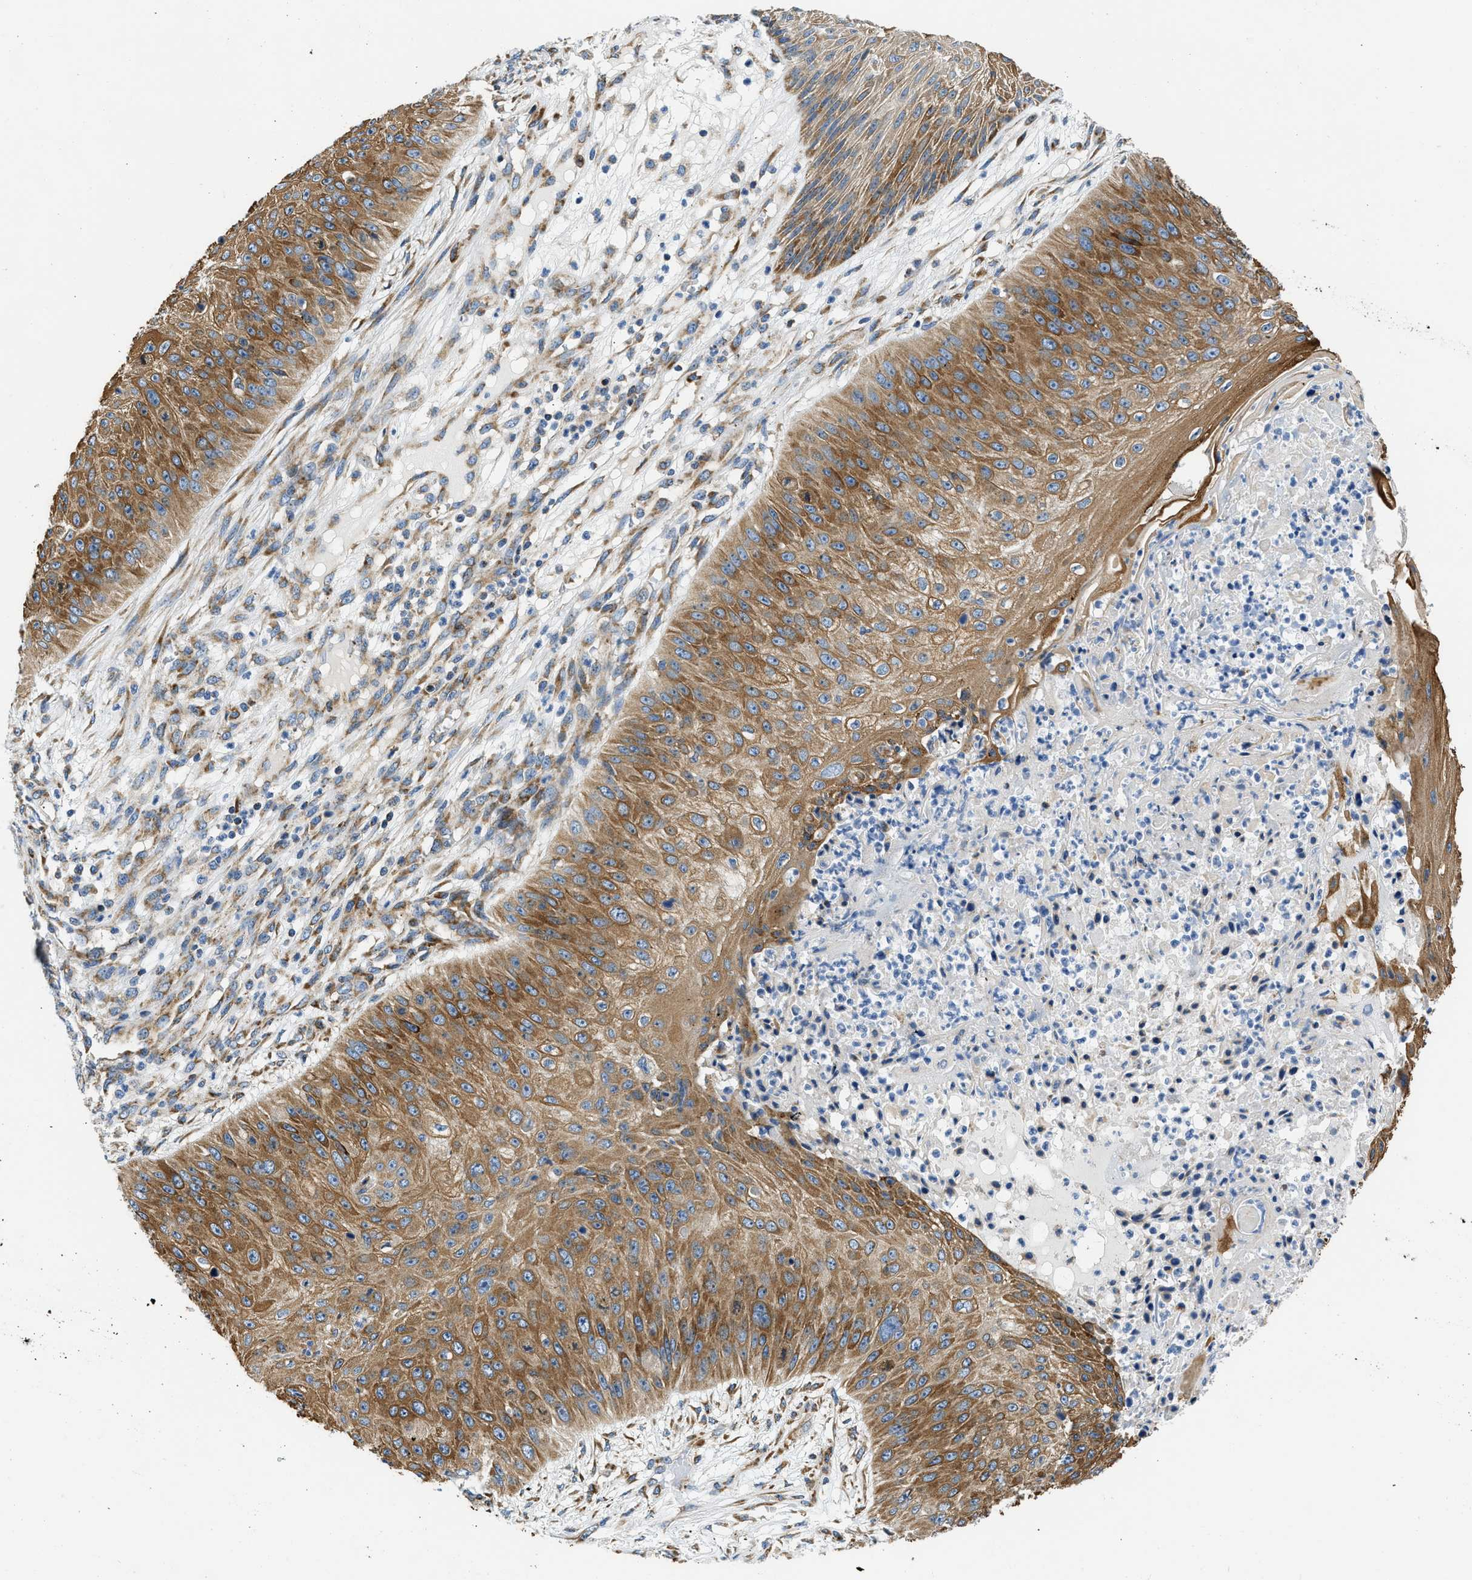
{"staining": {"intensity": "moderate", "quantity": ">75%", "location": "cytoplasmic/membranous"}, "tissue": "skin cancer", "cell_type": "Tumor cells", "image_type": "cancer", "snomed": [{"axis": "morphology", "description": "Squamous cell carcinoma, NOS"}, {"axis": "topography", "description": "Skin"}], "caption": "A micrograph of human skin squamous cell carcinoma stained for a protein displays moderate cytoplasmic/membranous brown staining in tumor cells. (DAB (3,3'-diaminobenzidine) IHC with brightfield microscopy, high magnification).", "gene": "CAMKK2", "patient": {"sex": "female", "age": 80}}